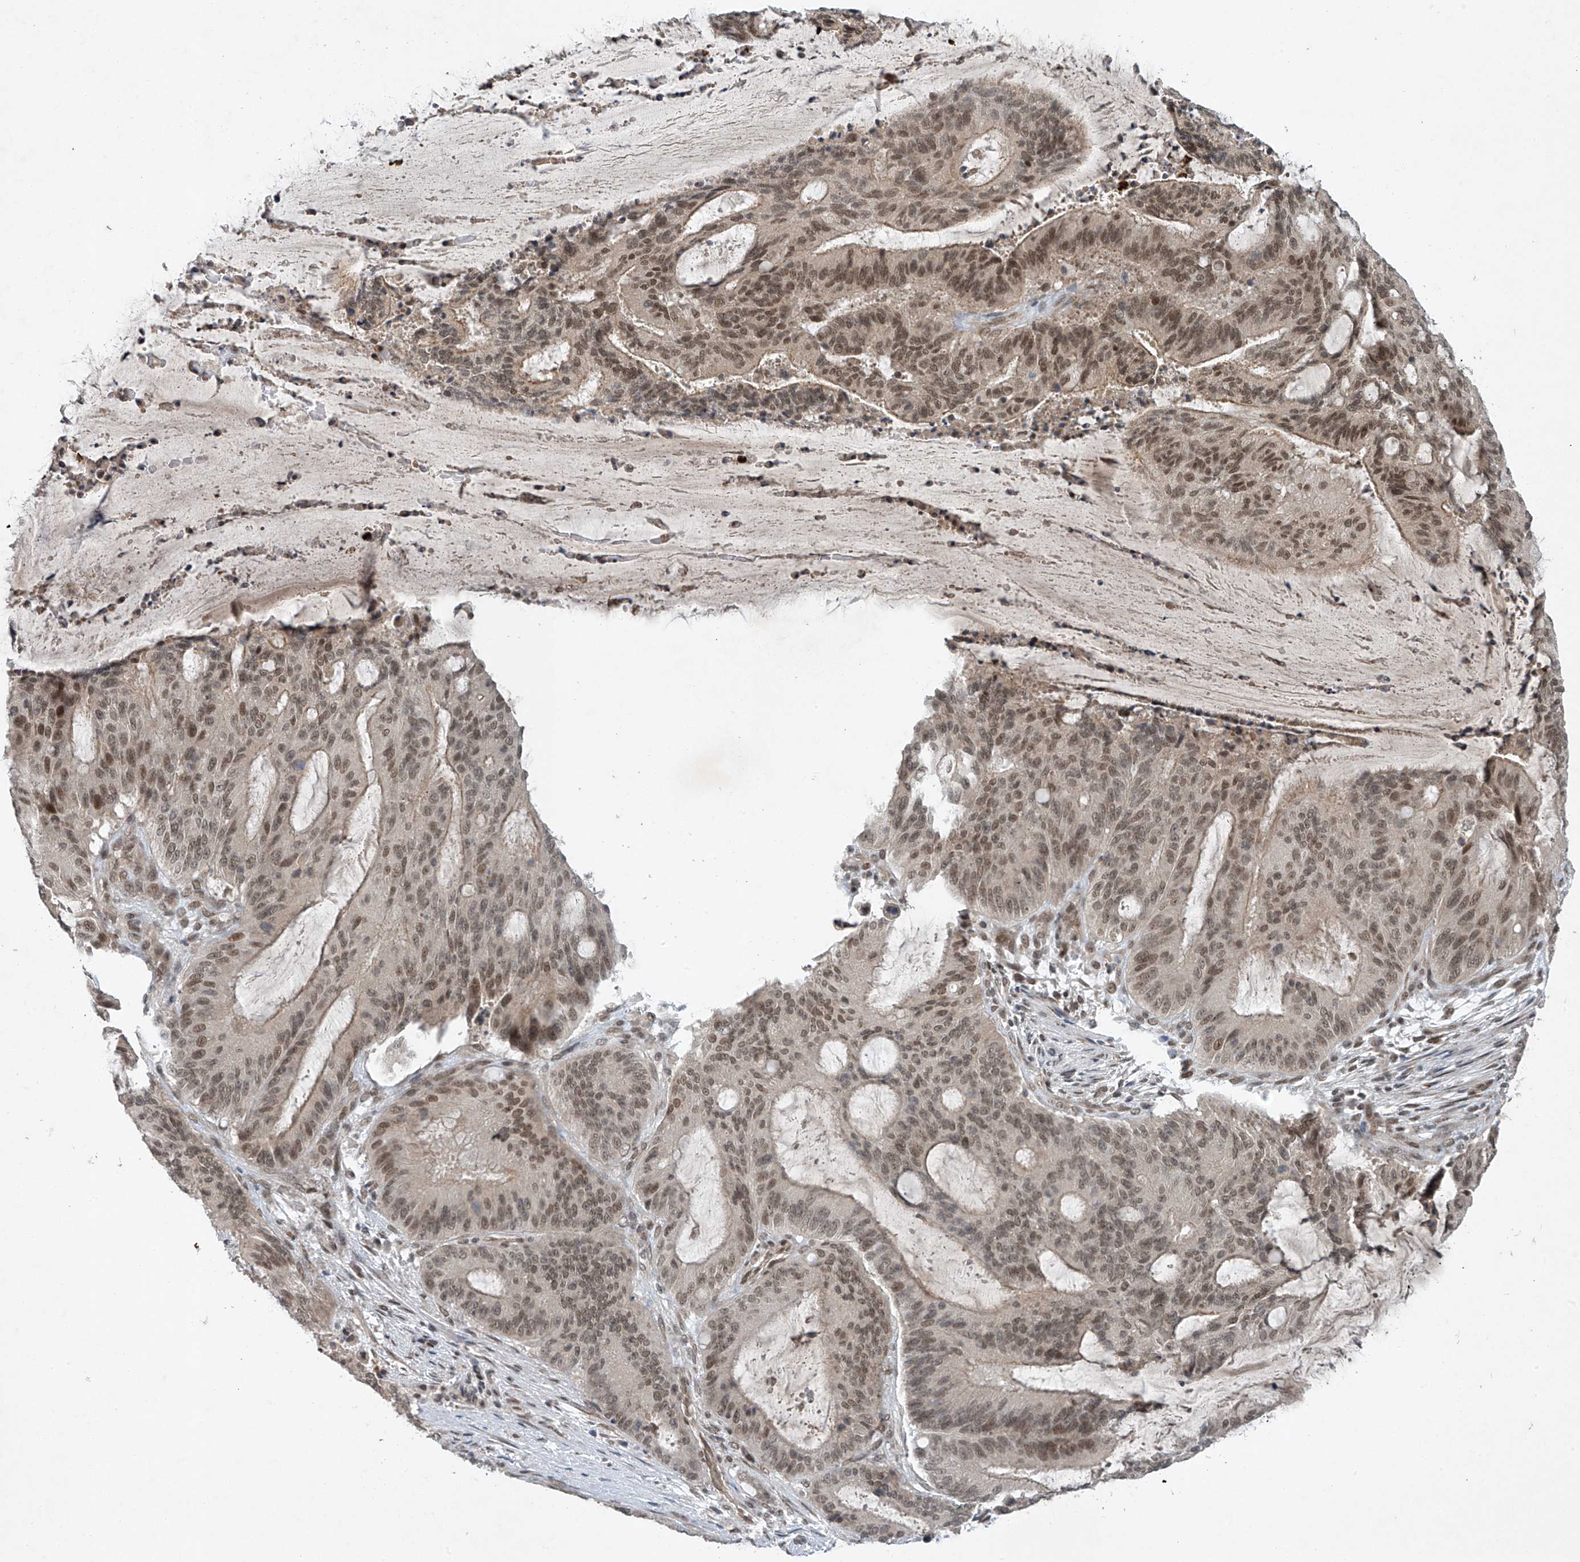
{"staining": {"intensity": "moderate", "quantity": ">75%", "location": "nuclear"}, "tissue": "liver cancer", "cell_type": "Tumor cells", "image_type": "cancer", "snomed": [{"axis": "morphology", "description": "Normal tissue, NOS"}, {"axis": "morphology", "description": "Cholangiocarcinoma"}, {"axis": "topography", "description": "Liver"}, {"axis": "topography", "description": "Peripheral nerve tissue"}], "caption": "IHC image of neoplastic tissue: human liver cholangiocarcinoma stained using IHC shows medium levels of moderate protein expression localized specifically in the nuclear of tumor cells, appearing as a nuclear brown color.", "gene": "TAF8", "patient": {"sex": "female", "age": 73}}